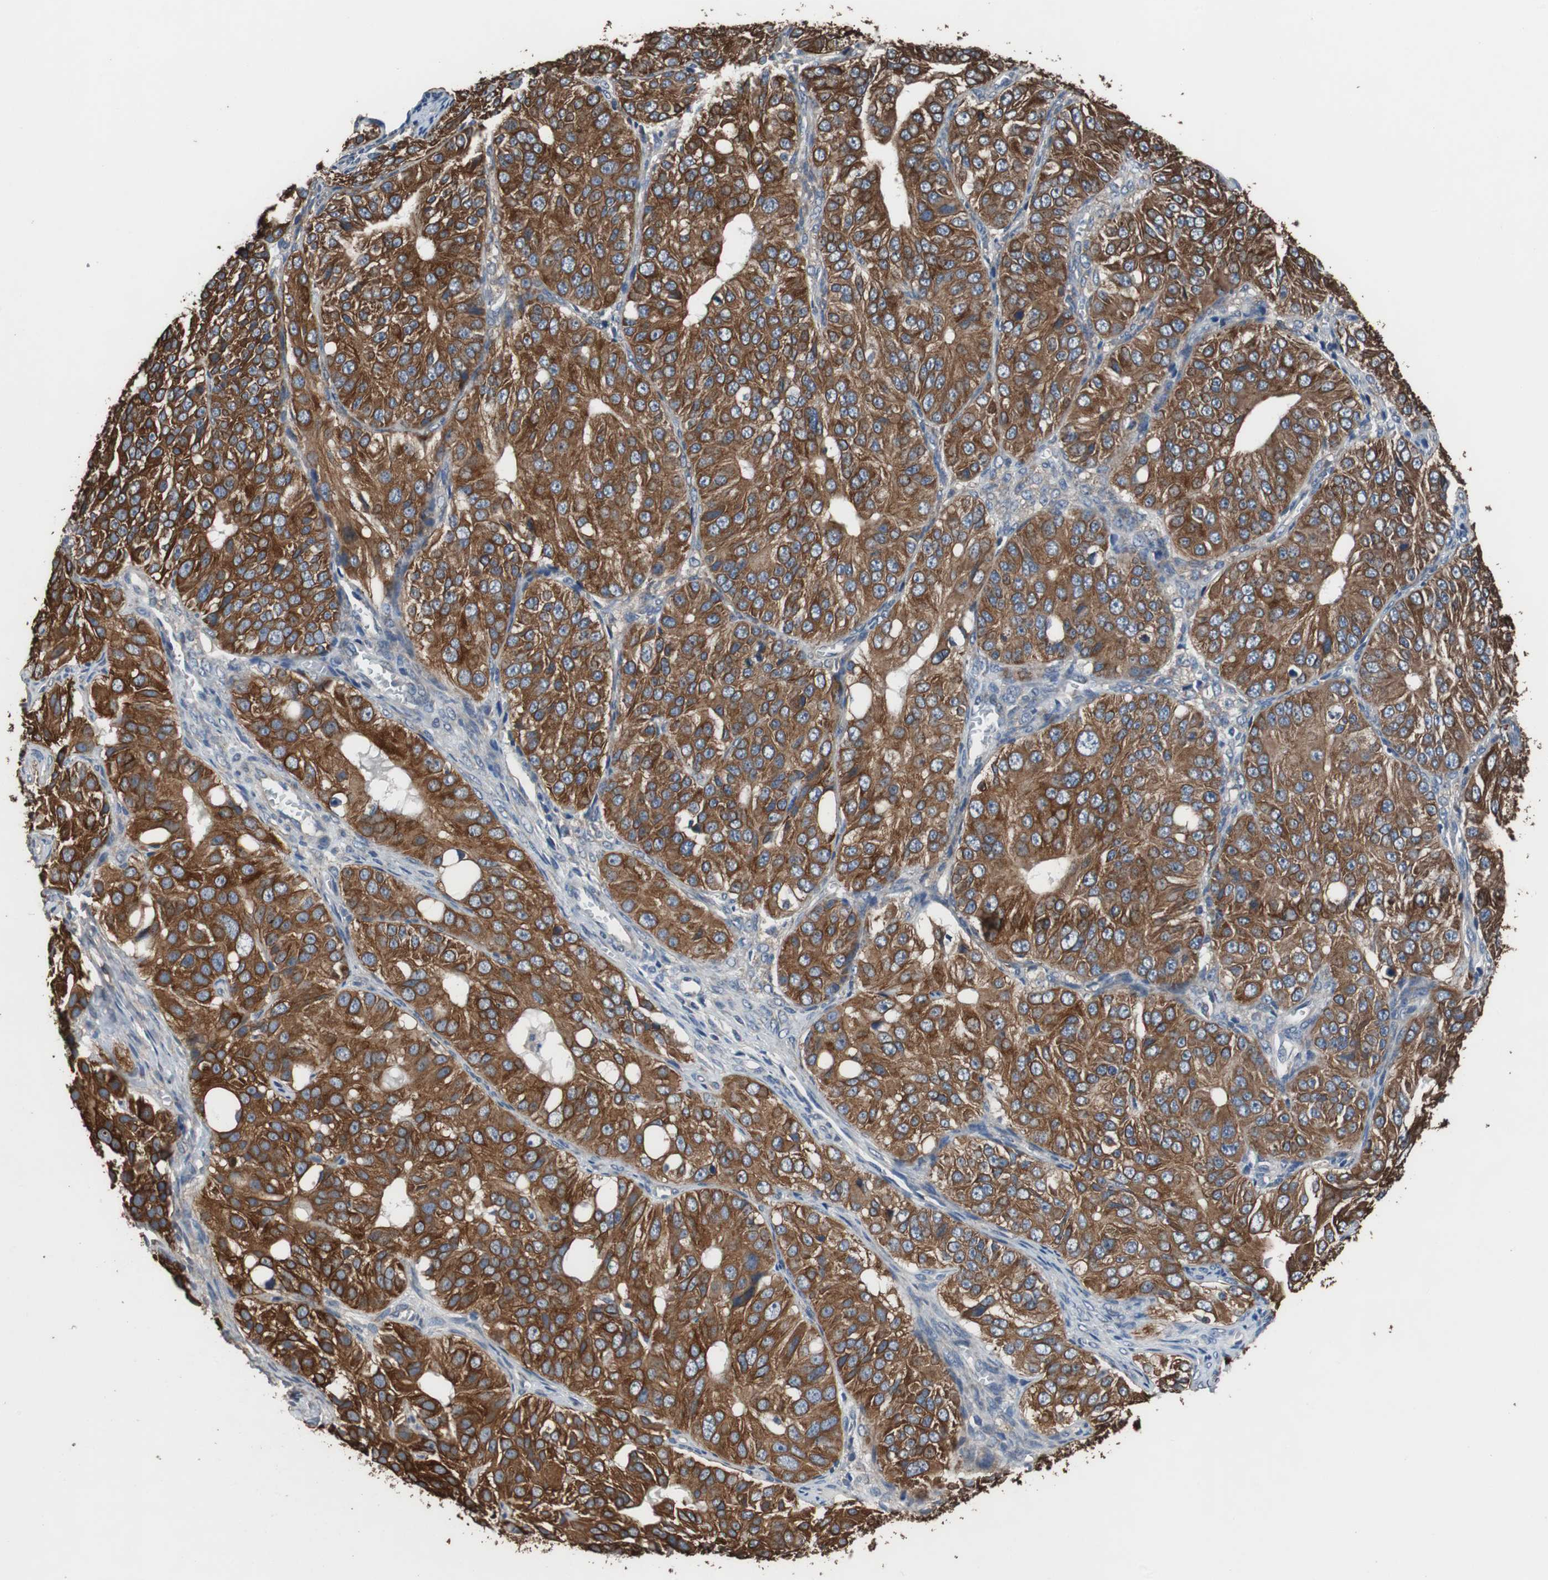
{"staining": {"intensity": "strong", "quantity": ">75%", "location": "cytoplasmic/membranous"}, "tissue": "ovarian cancer", "cell_type": "Tumor cells", "image_type": "cancer", "snomed": [{"axis": "morphology", "description": "Carcinoma, endometroid"}, {"axis": "topography", "description": "Ovary"}], "caption": "Human ovarian endometroid carcinoma stained for a protein (brown) reveals strong cytoplasmic/membranous positive expression in approximately >75% of tumor cells.", "gene": "USP10", "patient": {"sex": "female", "age": 51}}